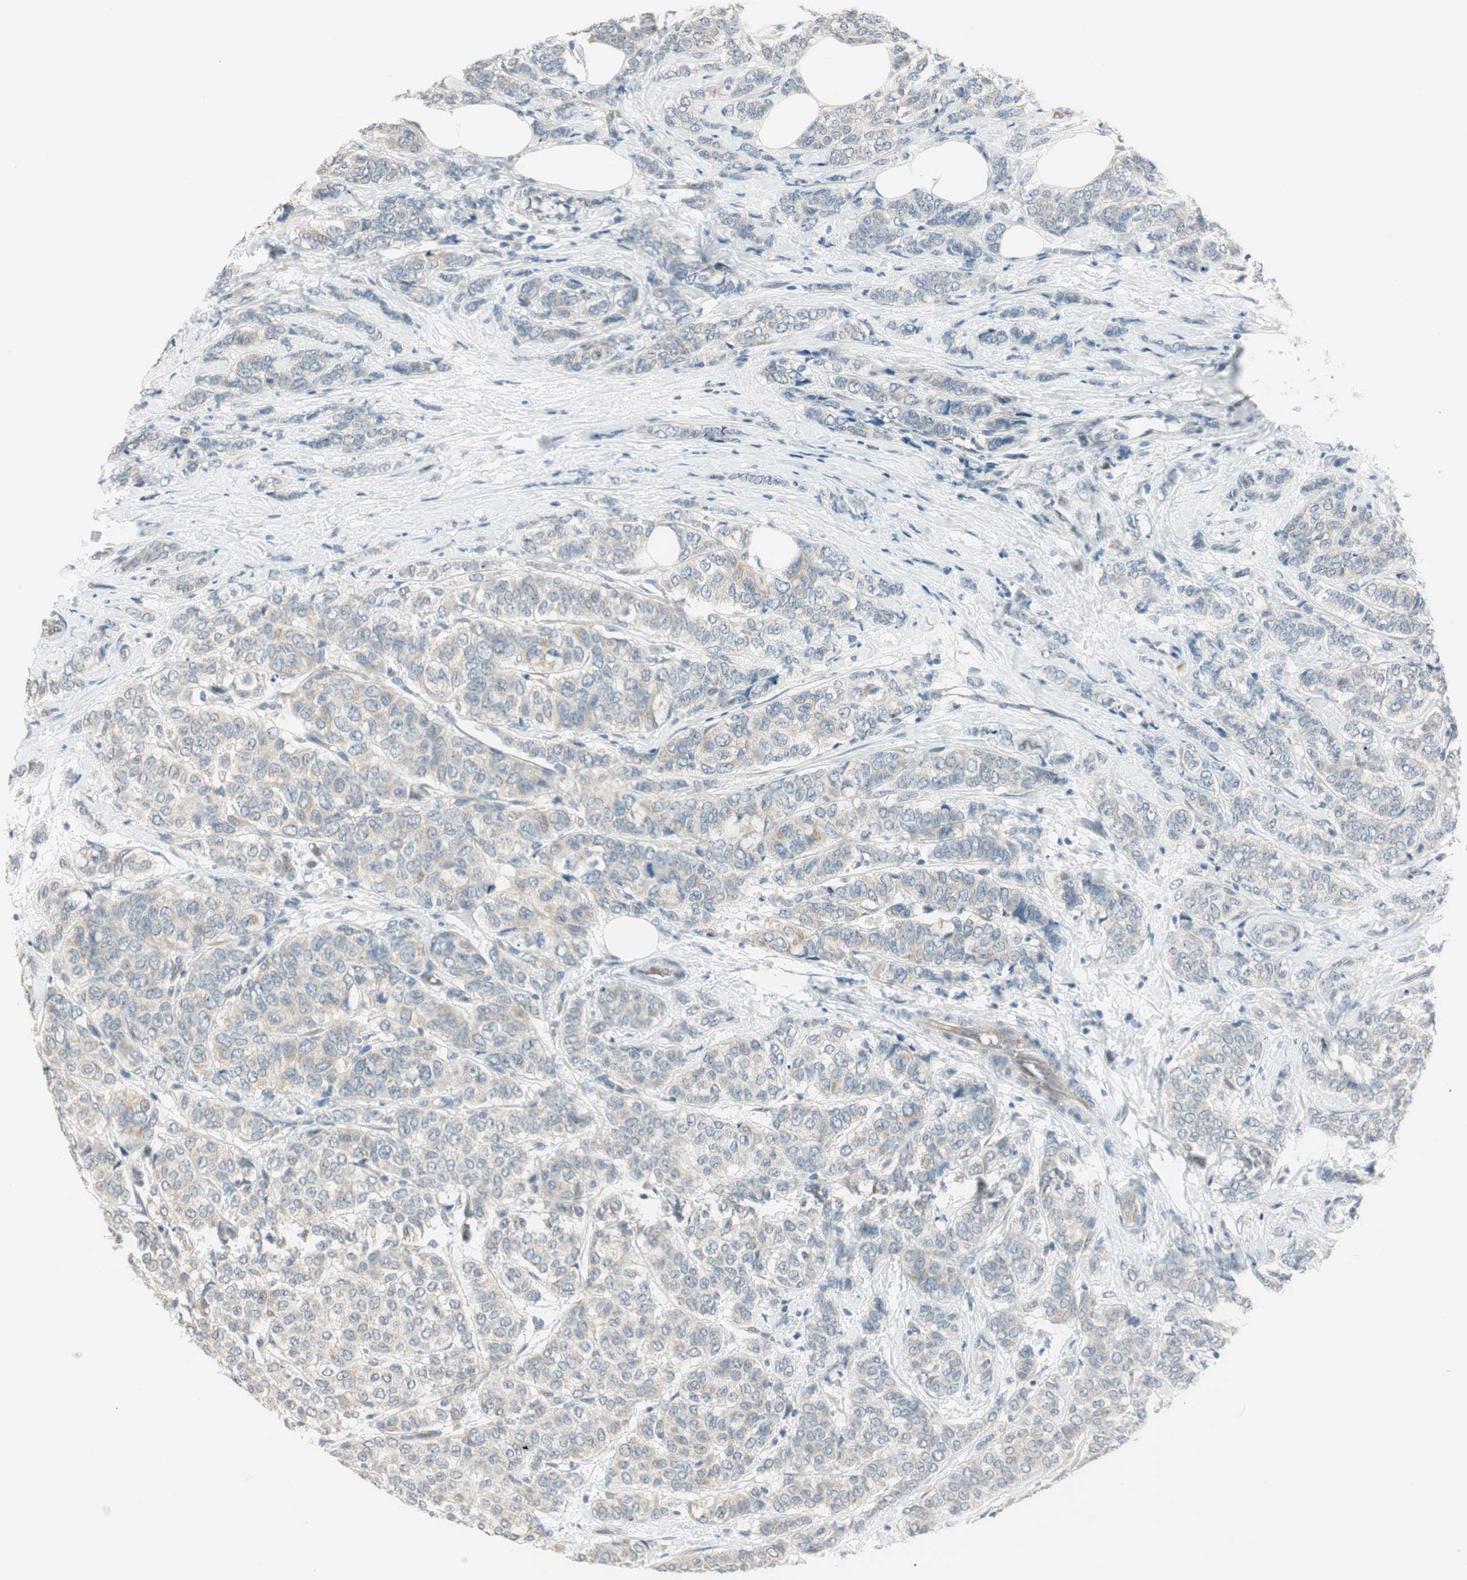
{"staining": {"intensity": "weak", "quantity": "<25%", "location": "cytoplasmic/membranous"}, "tissue": "breast cancer", "cell_type": "Tumor cells", "image_type": "cancer", "snomed": [{"axis": "morphology", "description": "Lobular carcinoma"}, {"axis": "topography", "description": "Breast"}], "caption": "The immunohistochemistry photomicrograph has no significant positivity in tumor cells of breast cancer tissue.", "gene": "CGRRF1", "patient": {"sex": "female", "age": 60}}